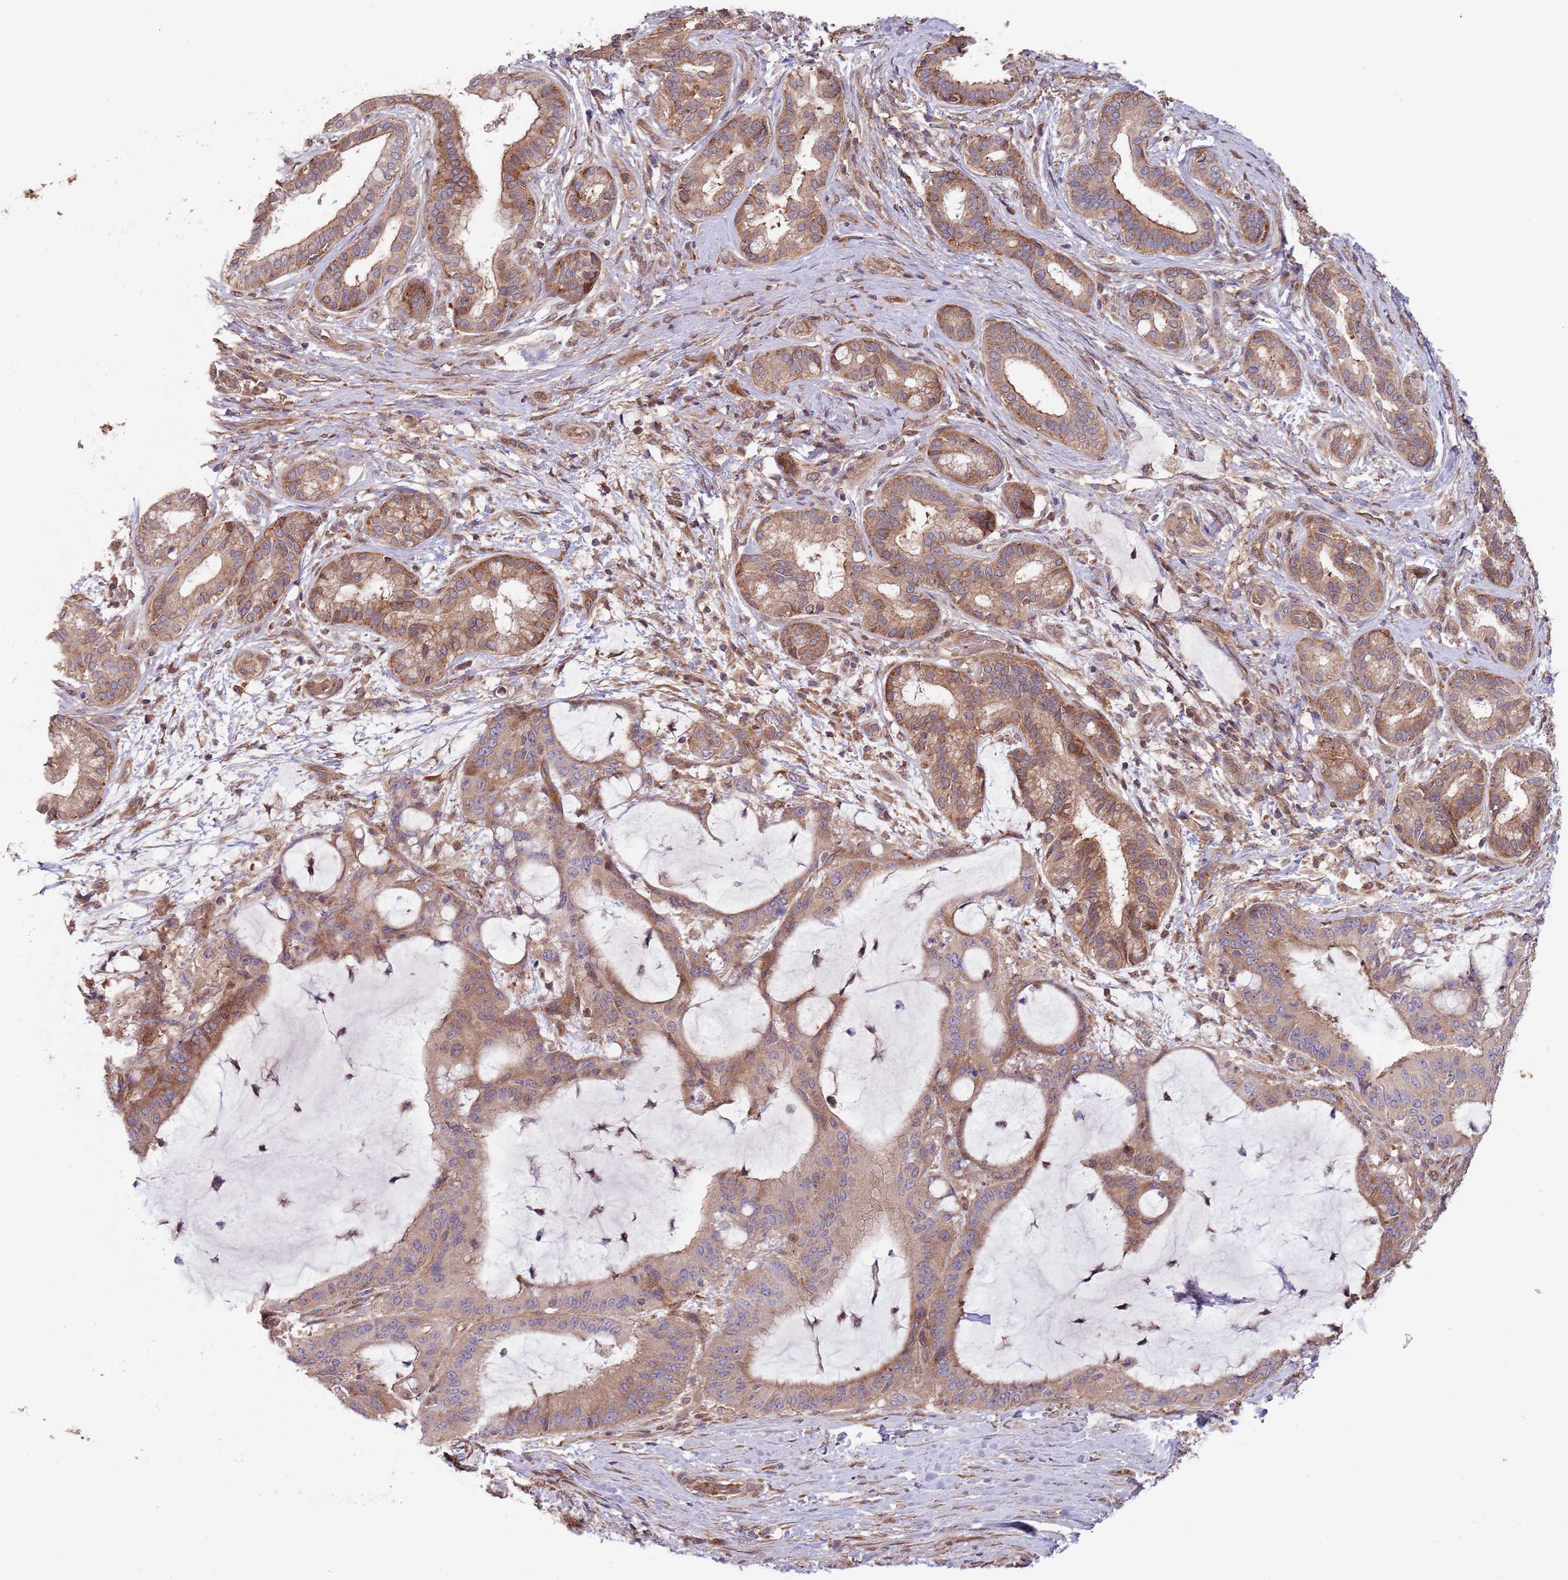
{"staining": {"intensity": "moderate", "quantity": "25%-75%", "location": "cytoplasmic/membranous"}, "tissue": "liver cancer", "cell_type": "Tumor cells", "image_type": "cancer", "snomed": [{"axis": "morphology", "description": "Normal tissue, NOS"}, {"axis": "morphology", "description": "Cholangiocarcinoma"}, {"axis": "topography", "description": "Liver"}, {"axis": "topography", "description": "Peripheral nerve tissue"}], "caption": "There is medium levels of moderate cytoplasmic/membranous expression in tumor cells of cholangiocarcinoma (liver), as demonstrated by immunohistochemical staining (brown color).", "gene": "RNF19B", "patient": {"sex": "female", "age": 73}}